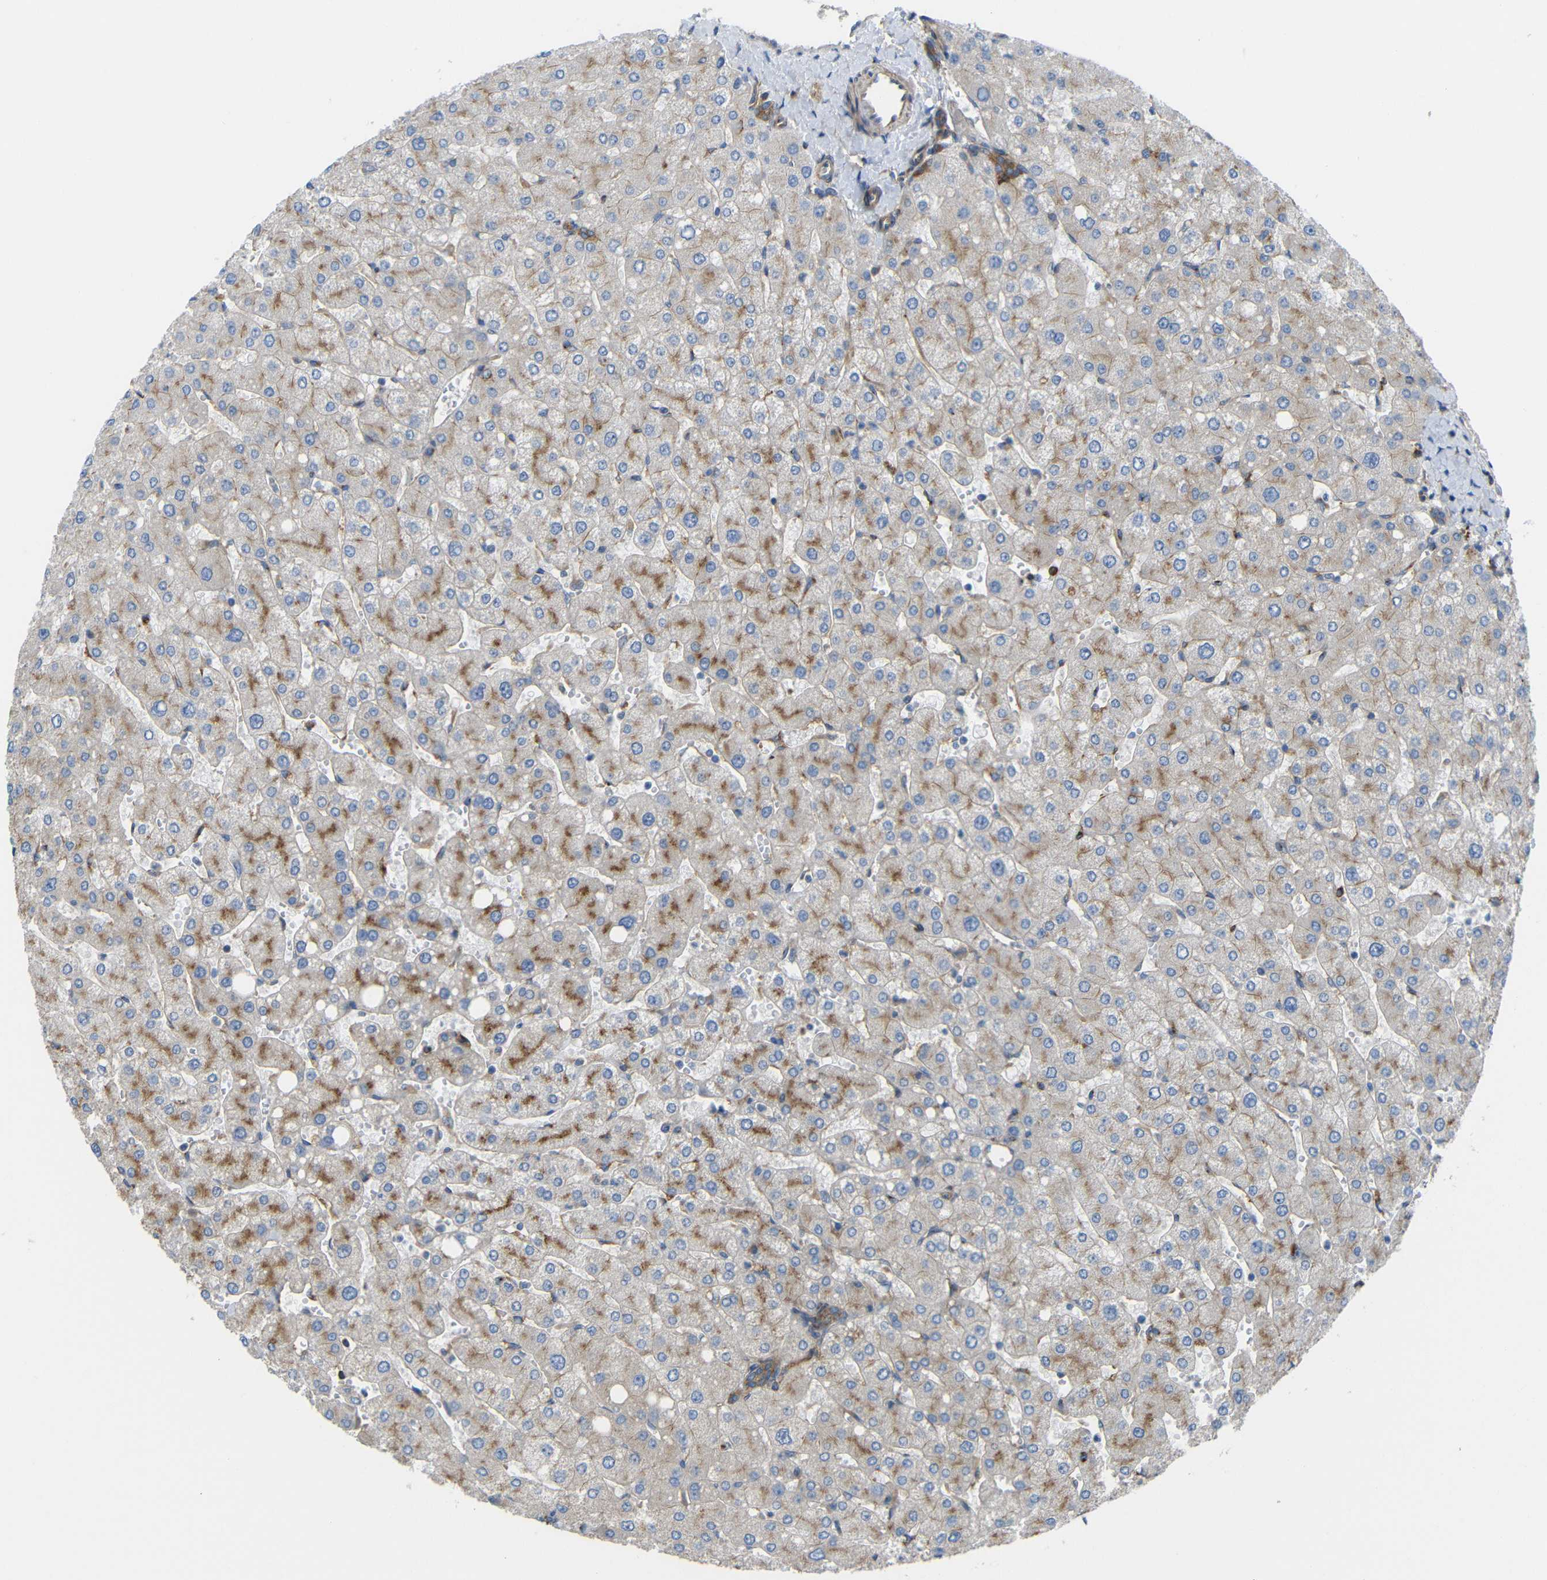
{"staining": {"intensity": "moderate", "quantity": ">75%", "location": "cytoplasmic/membranous"}, "tissue": "liver", "cell_type": "Cholangiocytes", "image_type": "normal", "snomed": [{"axis": "morphology", "description": "Normal tissue, NOS"}, {"axis": "topography", "description": "Liver"}], "caption": "About >75% of cholangiocytes in unremarkable human liver display moderate cytoplasmic/membranous protein expression as visualized by brown immunohistochemical staining.", "gene": "SYPL1", "patient": {"sex": "male", "age": 55}}